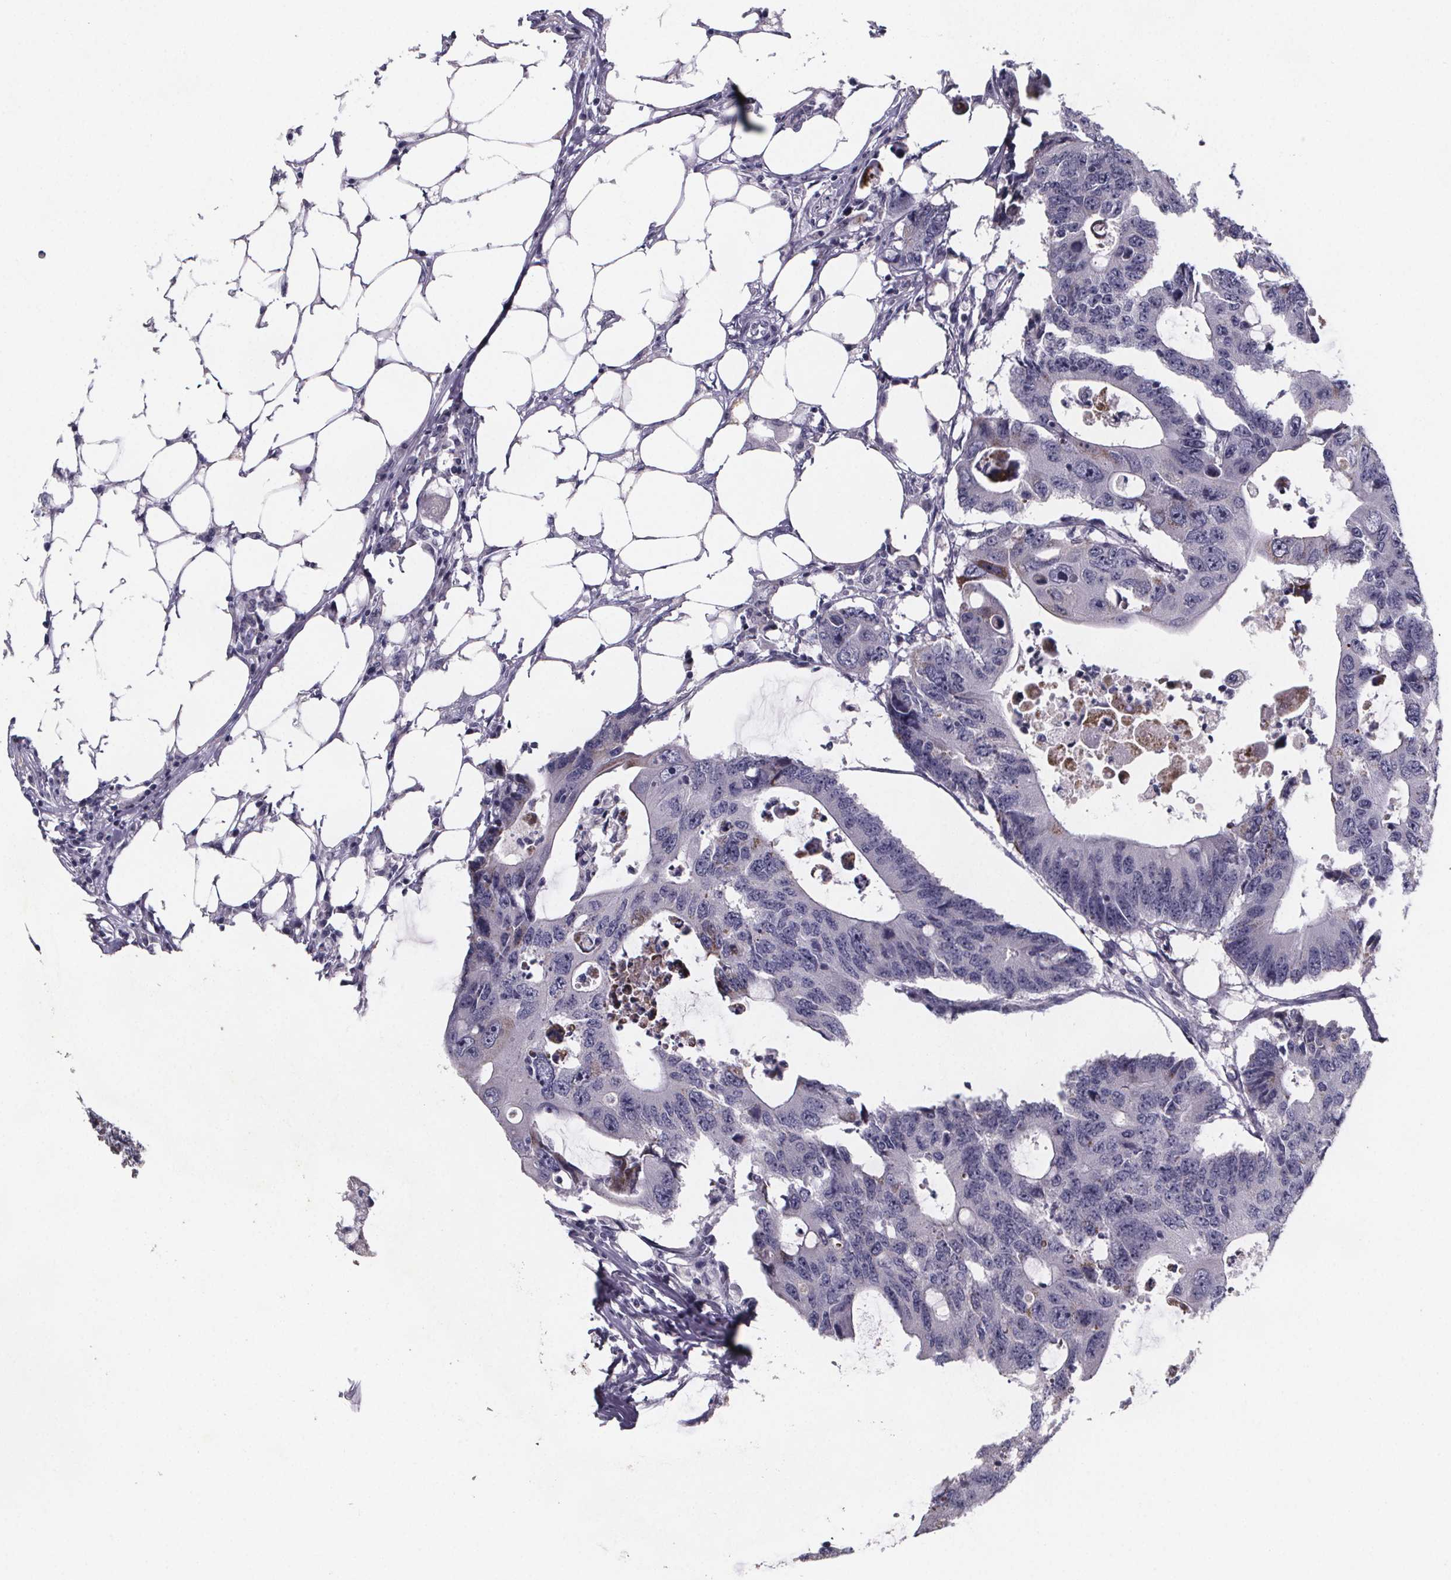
{"staining": {"intensity": "negative", "quantity": "none", "location": "none"}, "tissue": "colorectal cancer", "cell_type": "Tumor cells", "image_type": "cancer", "snomed": [{"axis": "morphology", "description": "Adenocarcinoma, NOS"}, {"axis": "topography", "description": "Colon"}], "caption": "DAB immunohistochemical staining of colorectal cancer shows no significant expression in tumor cells. Nuclei are stained in blue.", "gene": "PAH", "patient": {"sex": "male", "age": 71}}